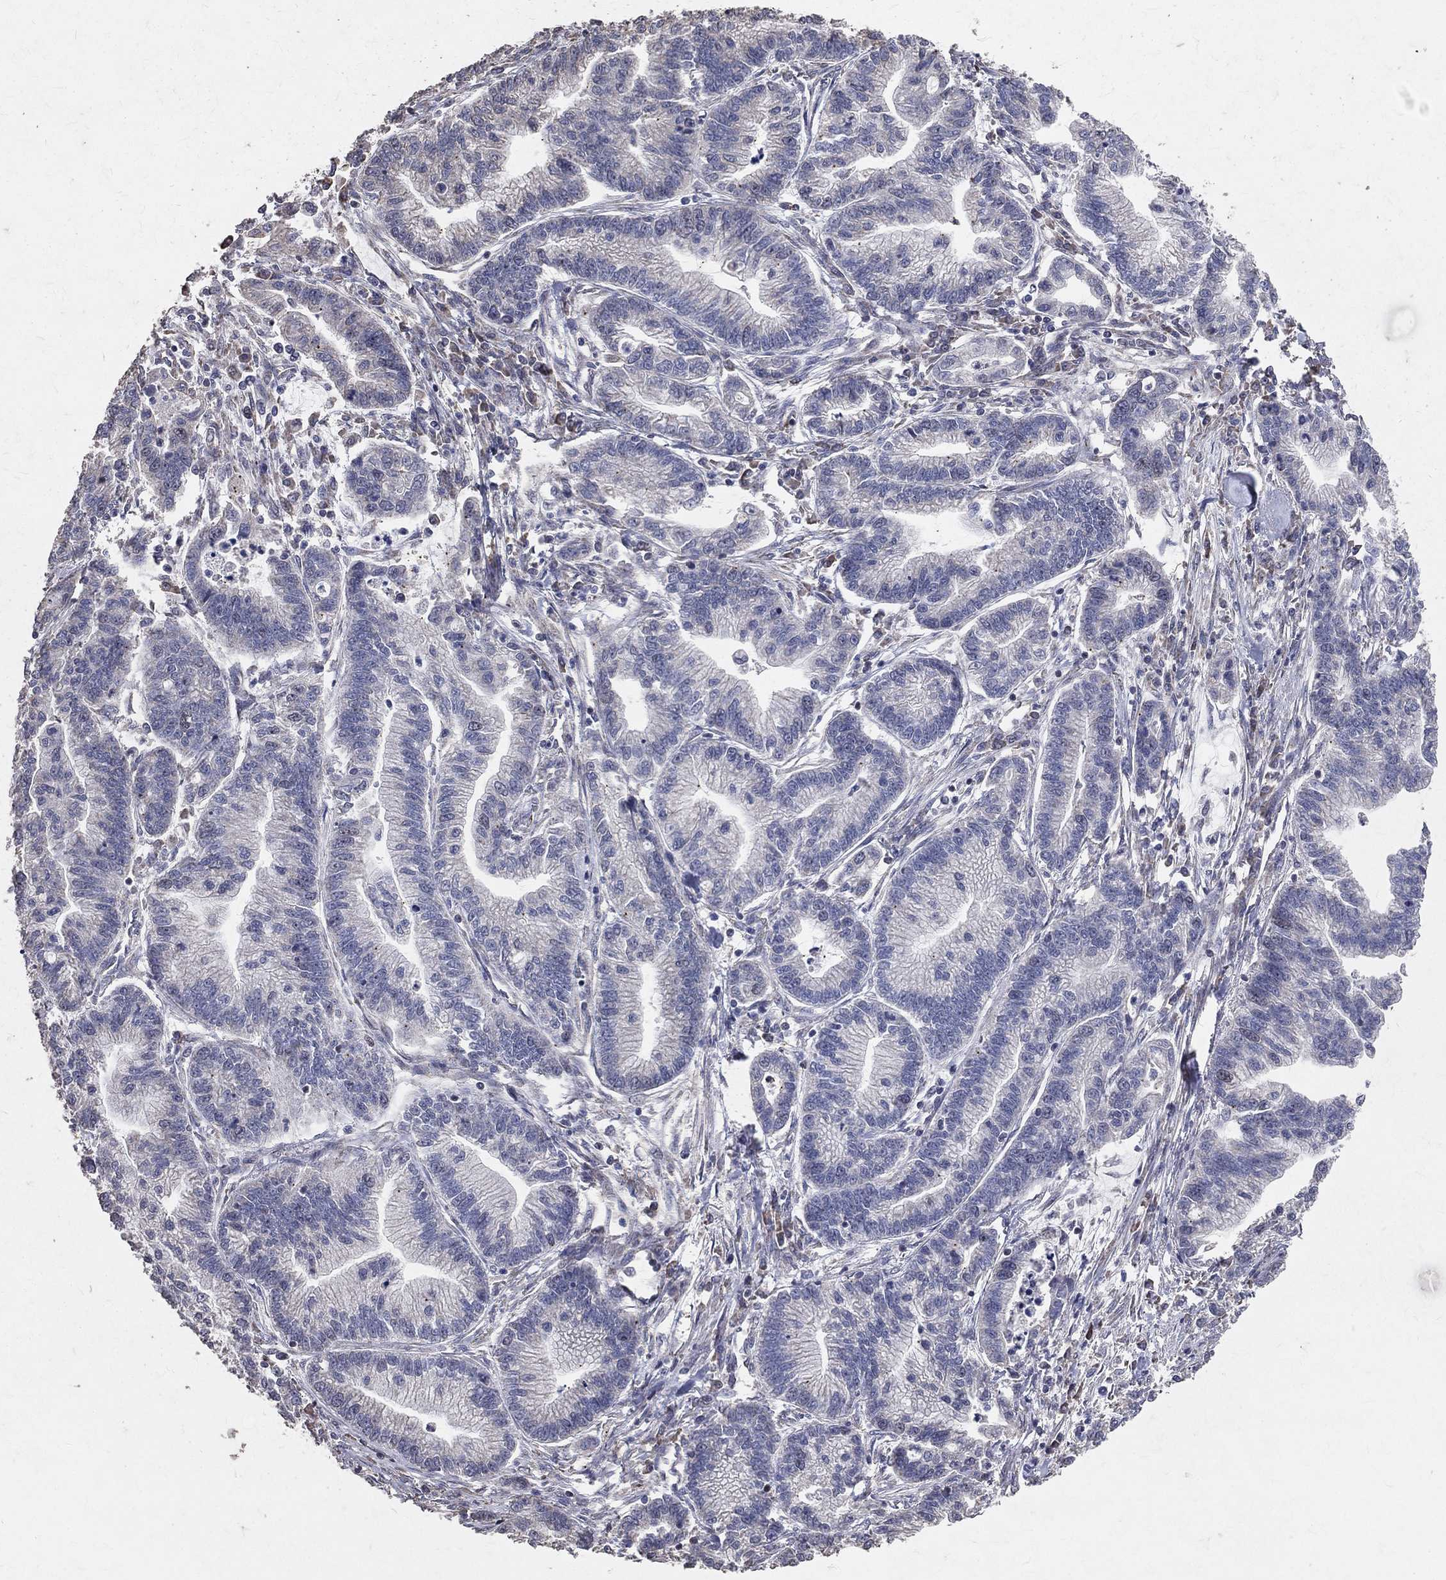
{"staining": {"intensity": "negative", "quantity": "none", "location": "none"}, "tissue": "stomach cancer", "cell_type": "Tumor cells", "image_type": "cancer", "snomed": [{"axis": "morphology", "description": "Adenocarcinoma, NOS"}, {"axis": "topography", "description": "Stomach"}], "caption": "This is an immunohistochemistry image of human stomach cancer. There is no staining in tumor cells.", "gene": "LY6K", "patient": {"sex": "male", "age": 83}}